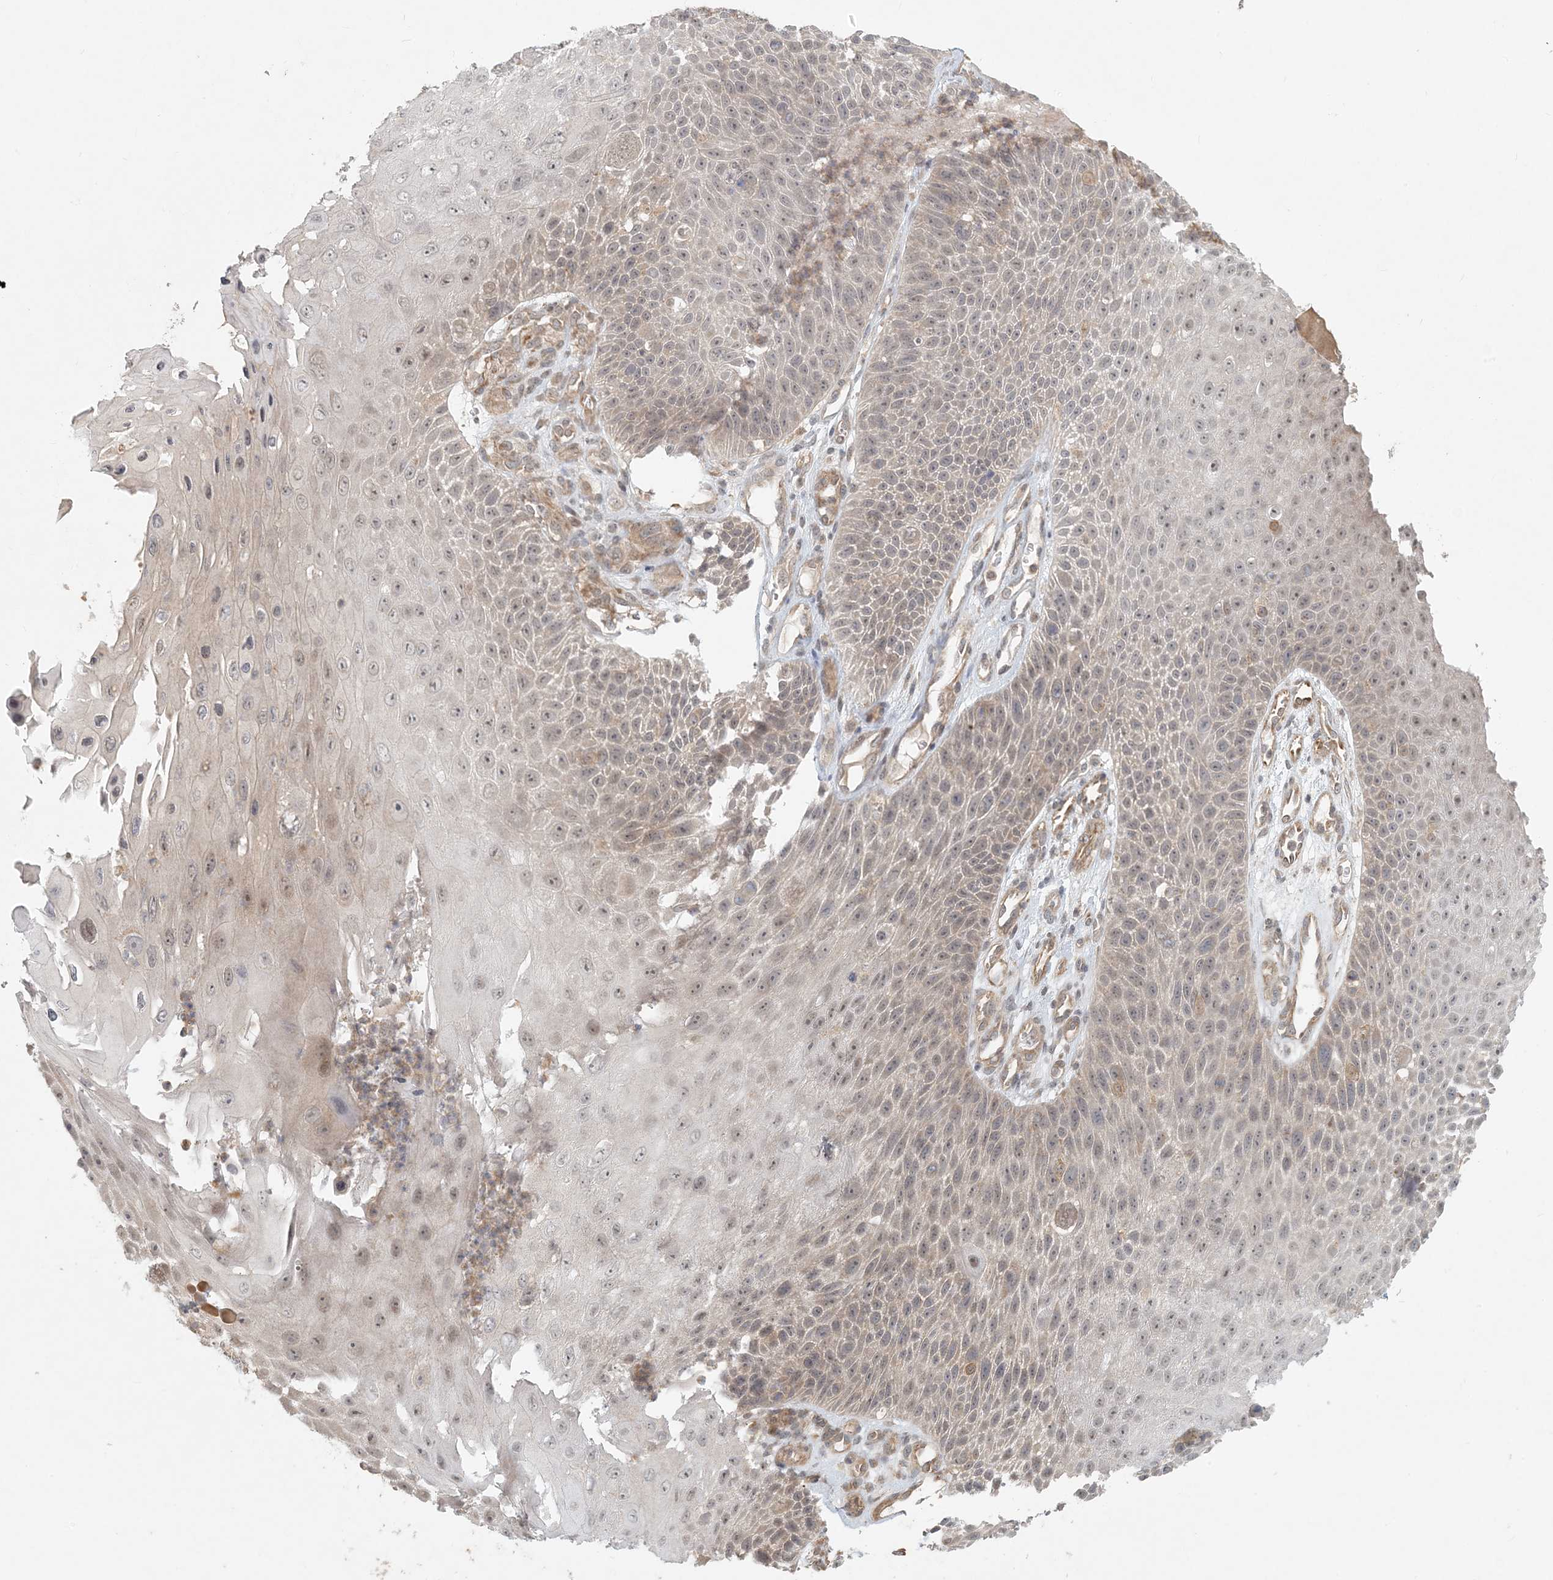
{"staining": {"intensity": "weak", "quantity": "<25%", "location": "cytoplasmic/membranous"}, "tissue": "skin cancer", "cell_type": "Tumor cells", "image_type": "cancer", "snomed": [{"axis": "morphology", "description": "Squamous cell carcinoma, NOS"}, {"axis": "topography", "description": "Skin"}], "caption": "A micrograph of skin cancer (squamous cell carcinoma) stained for a protein demonstrates no brown staining in tumor cells. The staining was performed using DAB (3,3'-diaminobenzidine) to visualize the protein expression in brown, while the nuclei were stained in blue with hematoxylin (Magnification: 20x).", "gene": "OBI1", "patient": {"sex": "female", "age": 88}}